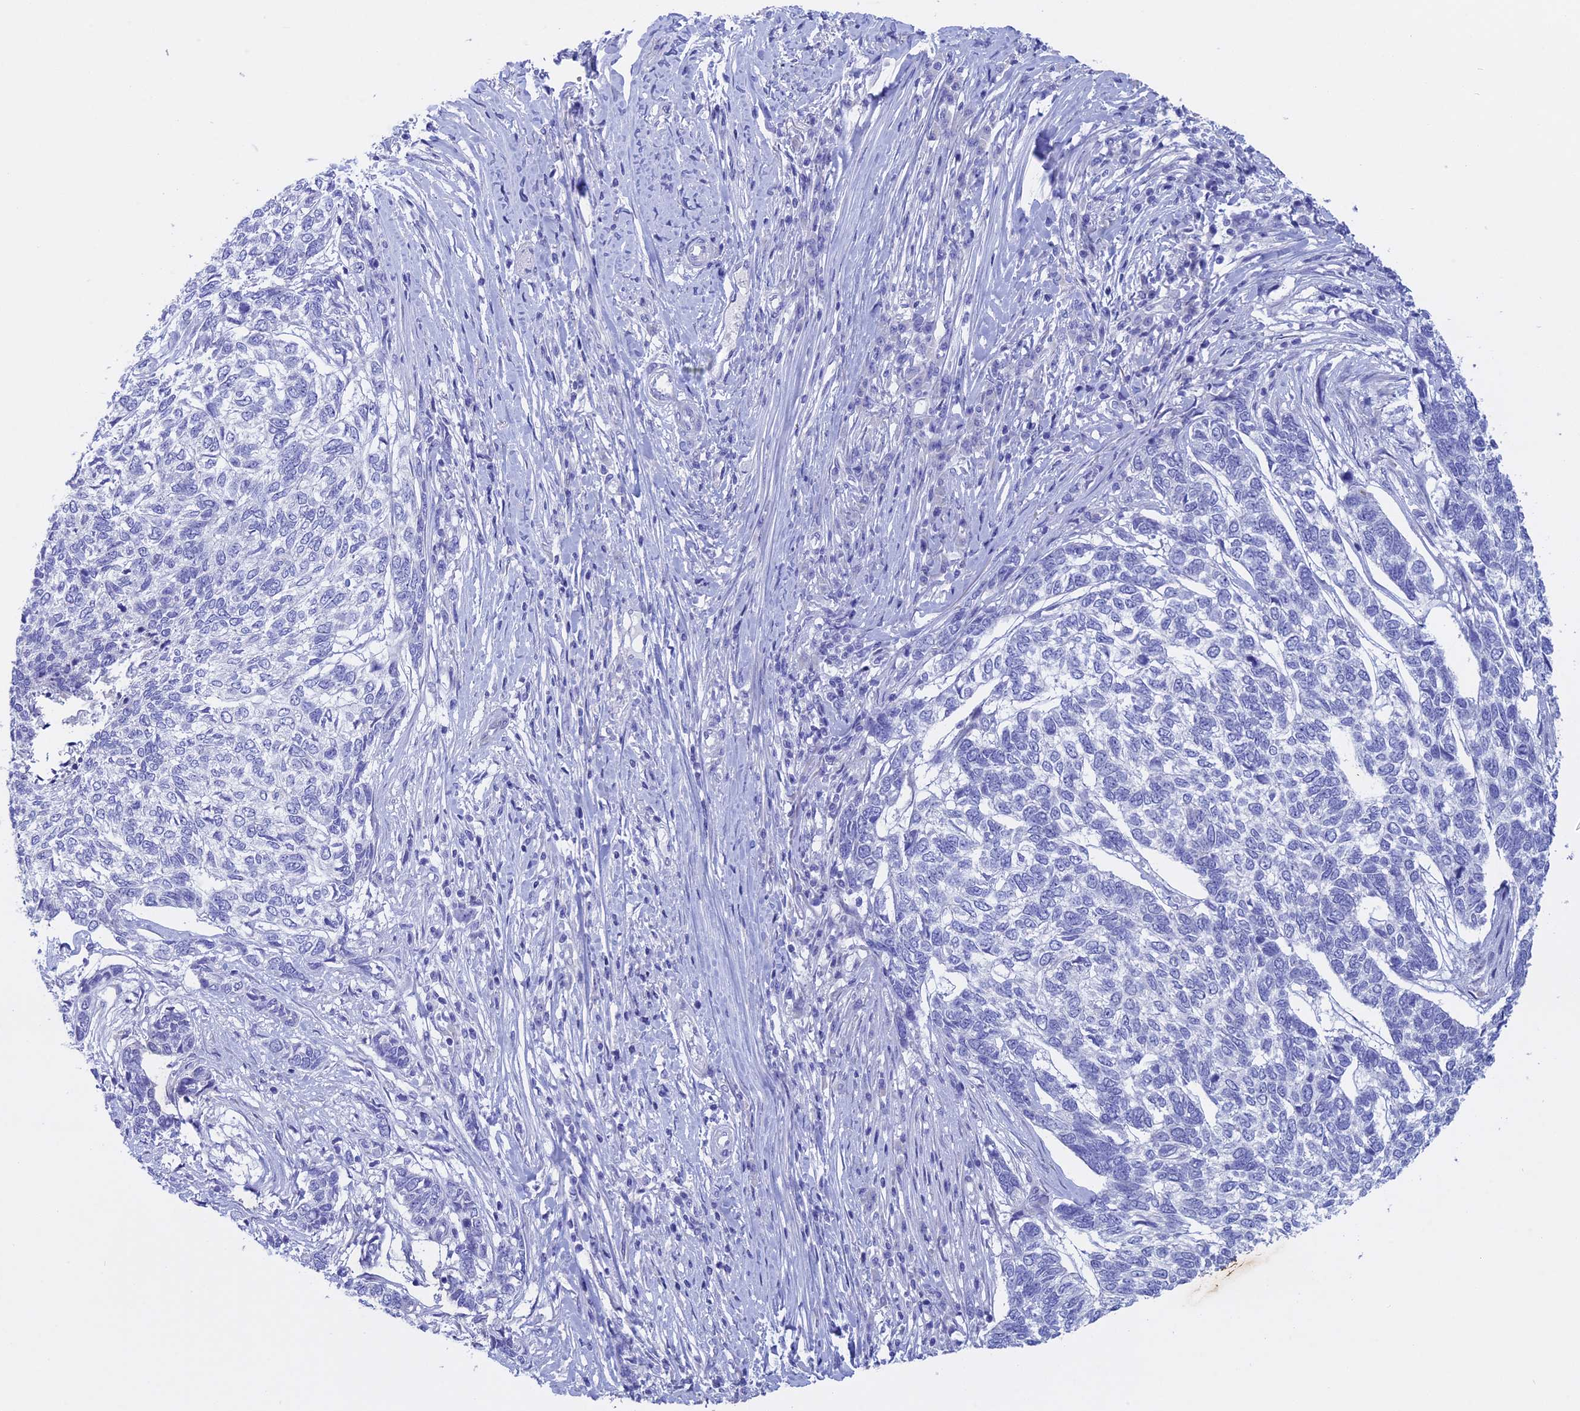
{"staining": {"intensity": "negative", "quantity": "none", "location": "none"}, "tissue": "skin cancer", "cell_type": "Tumor cells", "image_type": "cancer", "snomed": [{"axis": "morphology", "description": "Basal cell carcinoma"}, {"axis": "topography", "description": "Skin"}], "caption": "Histopathology image shows no significant protein positivity in tumor cells of skin cancer.", "gene": "BTBD19", "patient": {"sex": "female", "age": 65}}